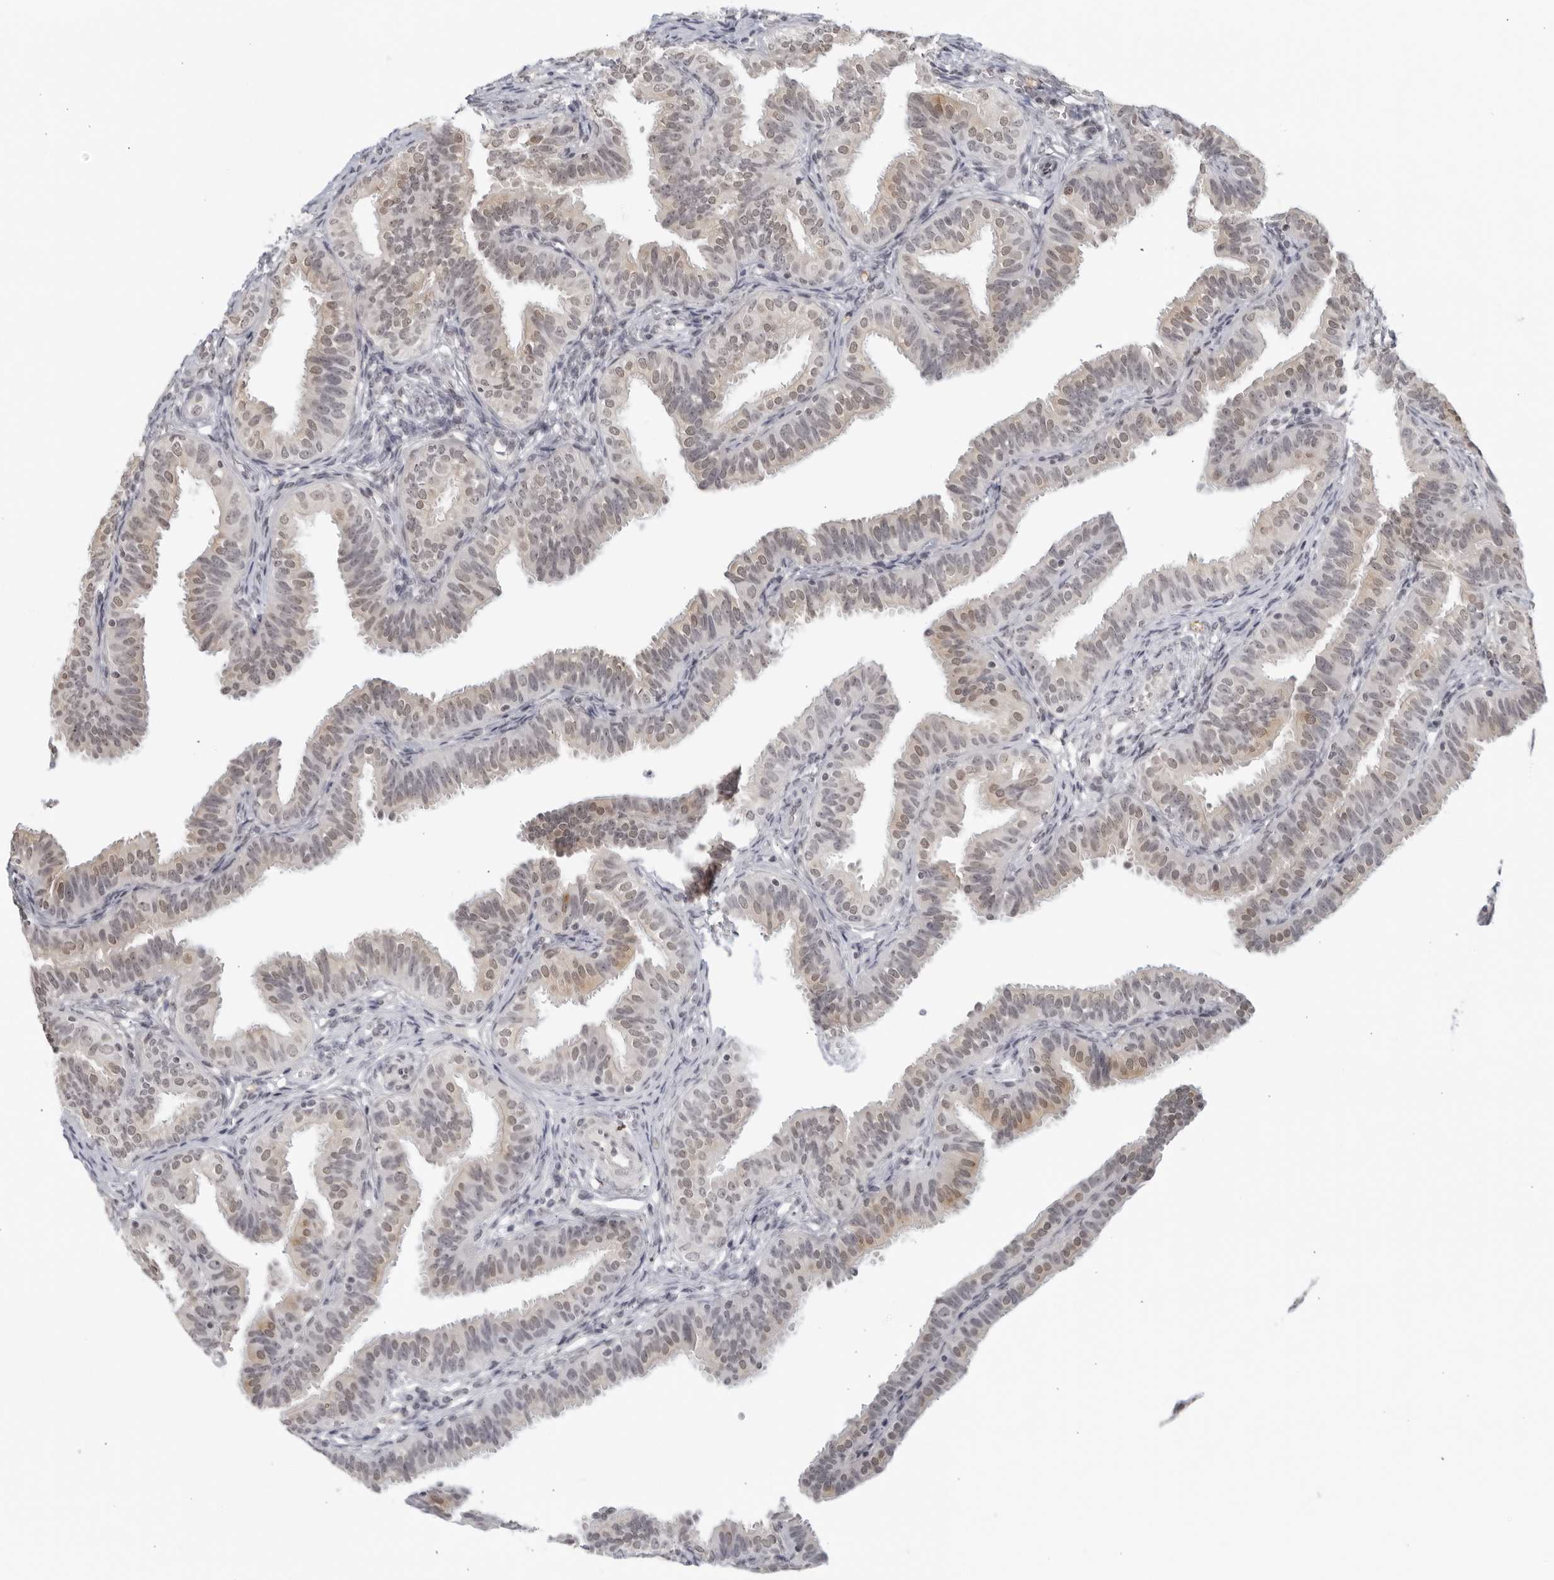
{"staining": {"intensity": "weak", "quantity": "<25%", "location": "cytoplasmic/membranous,nuclear"}, "tissue": "fallopian tube", "cell_type": "Glandular cells", "image_type": "normal", "snomed": [{"axis": "morphology", "description": "Normal tissue, NOS"}, {"axis": "topography", "description": "Fallopian tube"}], "caption": "This photomicrograph is of unremarkable fallopian tube stained with immunohistochemistry (IHC) to label a protein in brown with the nuclei are counter-stained blue. There is no expression in glandular cells.", "gene": "RAB11FIP3", "patient": {"sex": "female", "age": 35}}